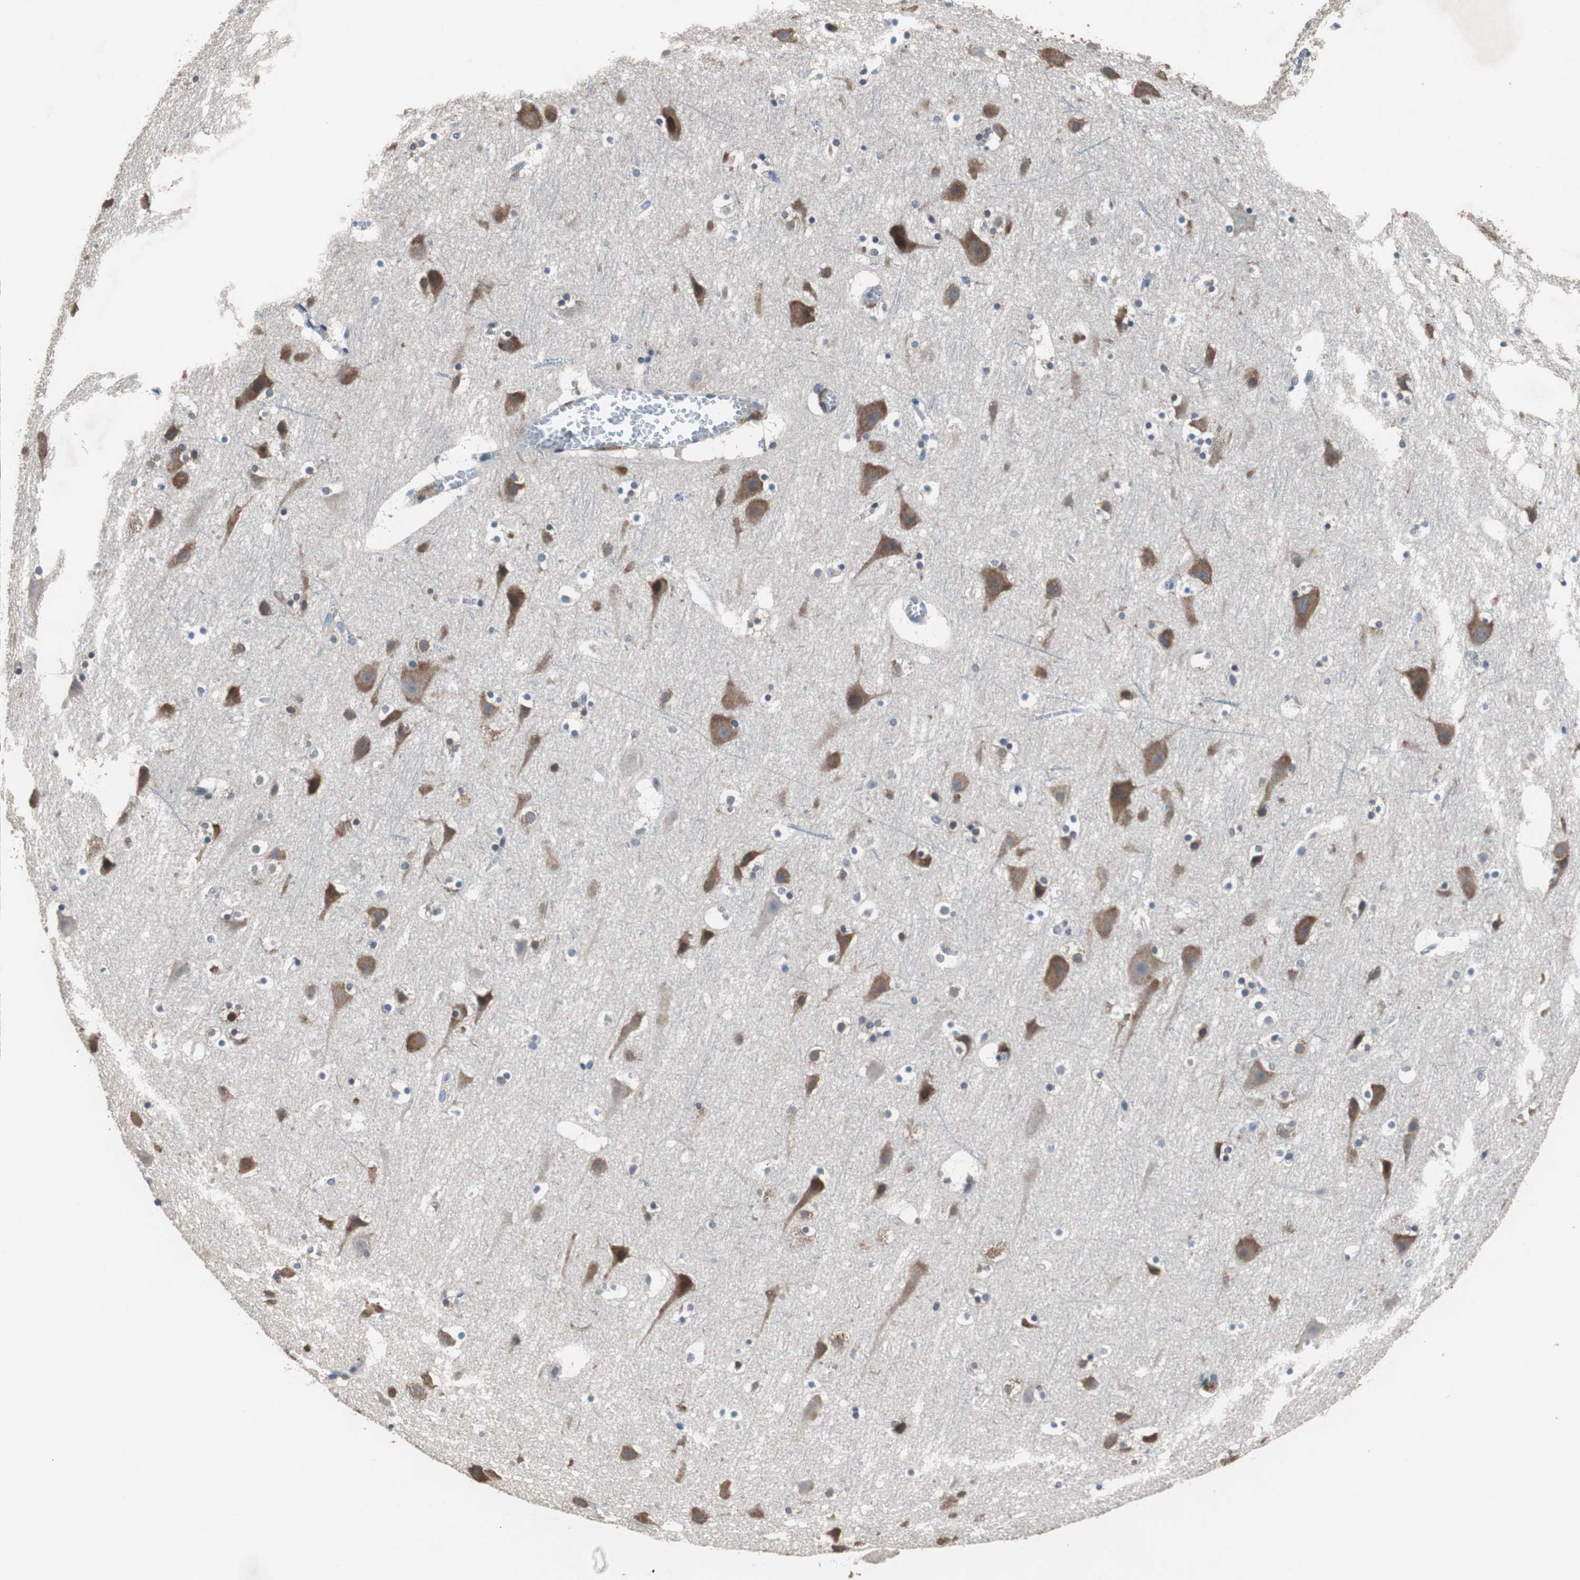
{"staining": {"intensity": "negative", "quantity": "none", "location": "none"}, "tissue": "cerebral cortex", "cell_type": "Endothelial cells", "image_type": "normal", "snomed": [{"axis": "morphology", "description": "Normal tissue, NOS"}, {"axis": "topography", "description": "Cerebral cortex"}], "caption": "Human cerebral cortex stained for a protein using IHC shows no positivity in endothelial cells.", "gene": "USP10", "patient": {"sex": "male", "age": 45}}